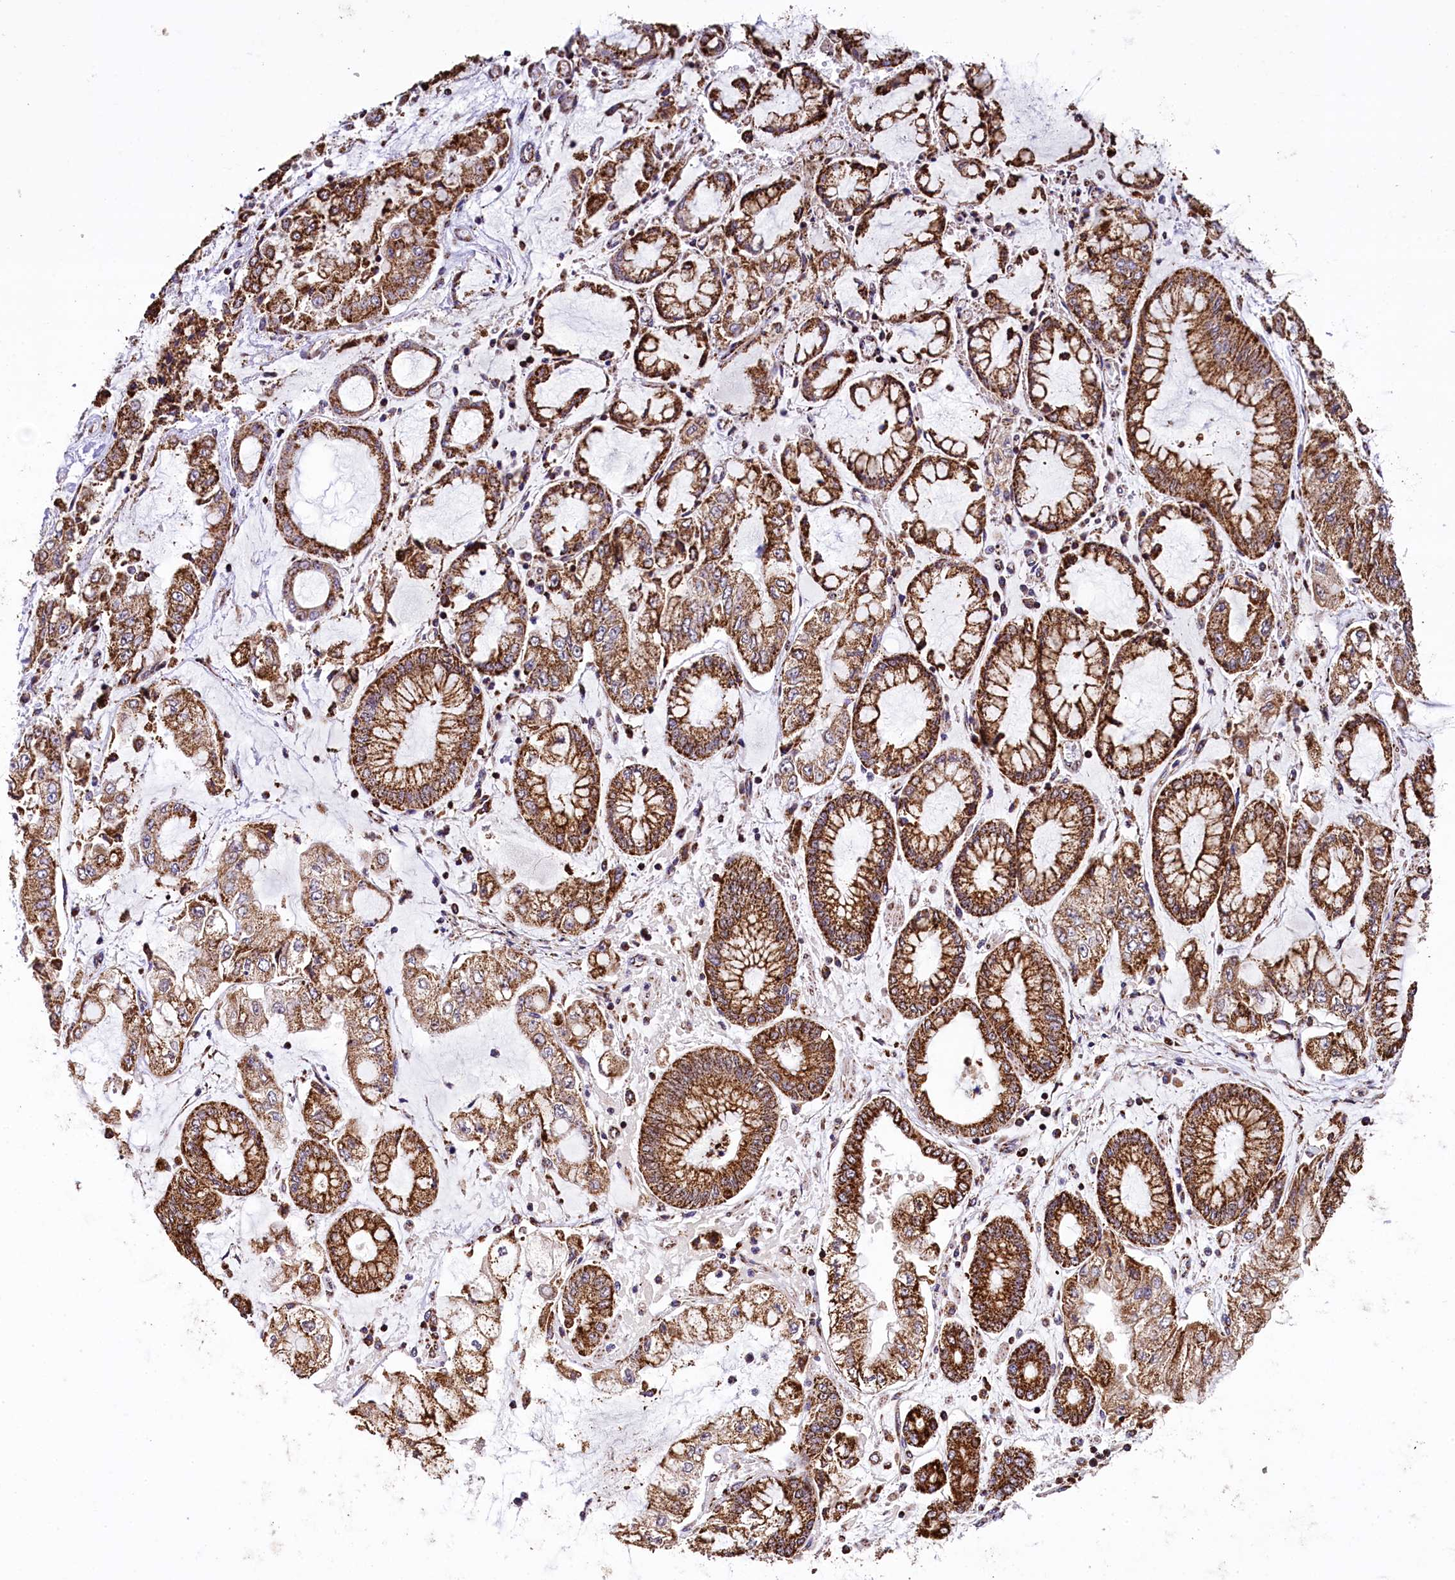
{"staining": {"intensity": "moderate", "quantity": ">75%", "location": "cytoplasmic/membranous"}, "tissue": "stomach cancer", "cell_type": "Tumor cells", "image_type": "cancer", "snomed": [{"axis": "morphology", "description": "Adenocarcinoma, NOS"}, {"axis": "topography", "description": "Stomach"}], "caption": "Moderate cytoplasmic/membranous protein expression is present in about >75% of tumor cells in stomach adenocarcinoma.", "gene": "KLC2", "patient": {"sex": "male", "age": 76}}